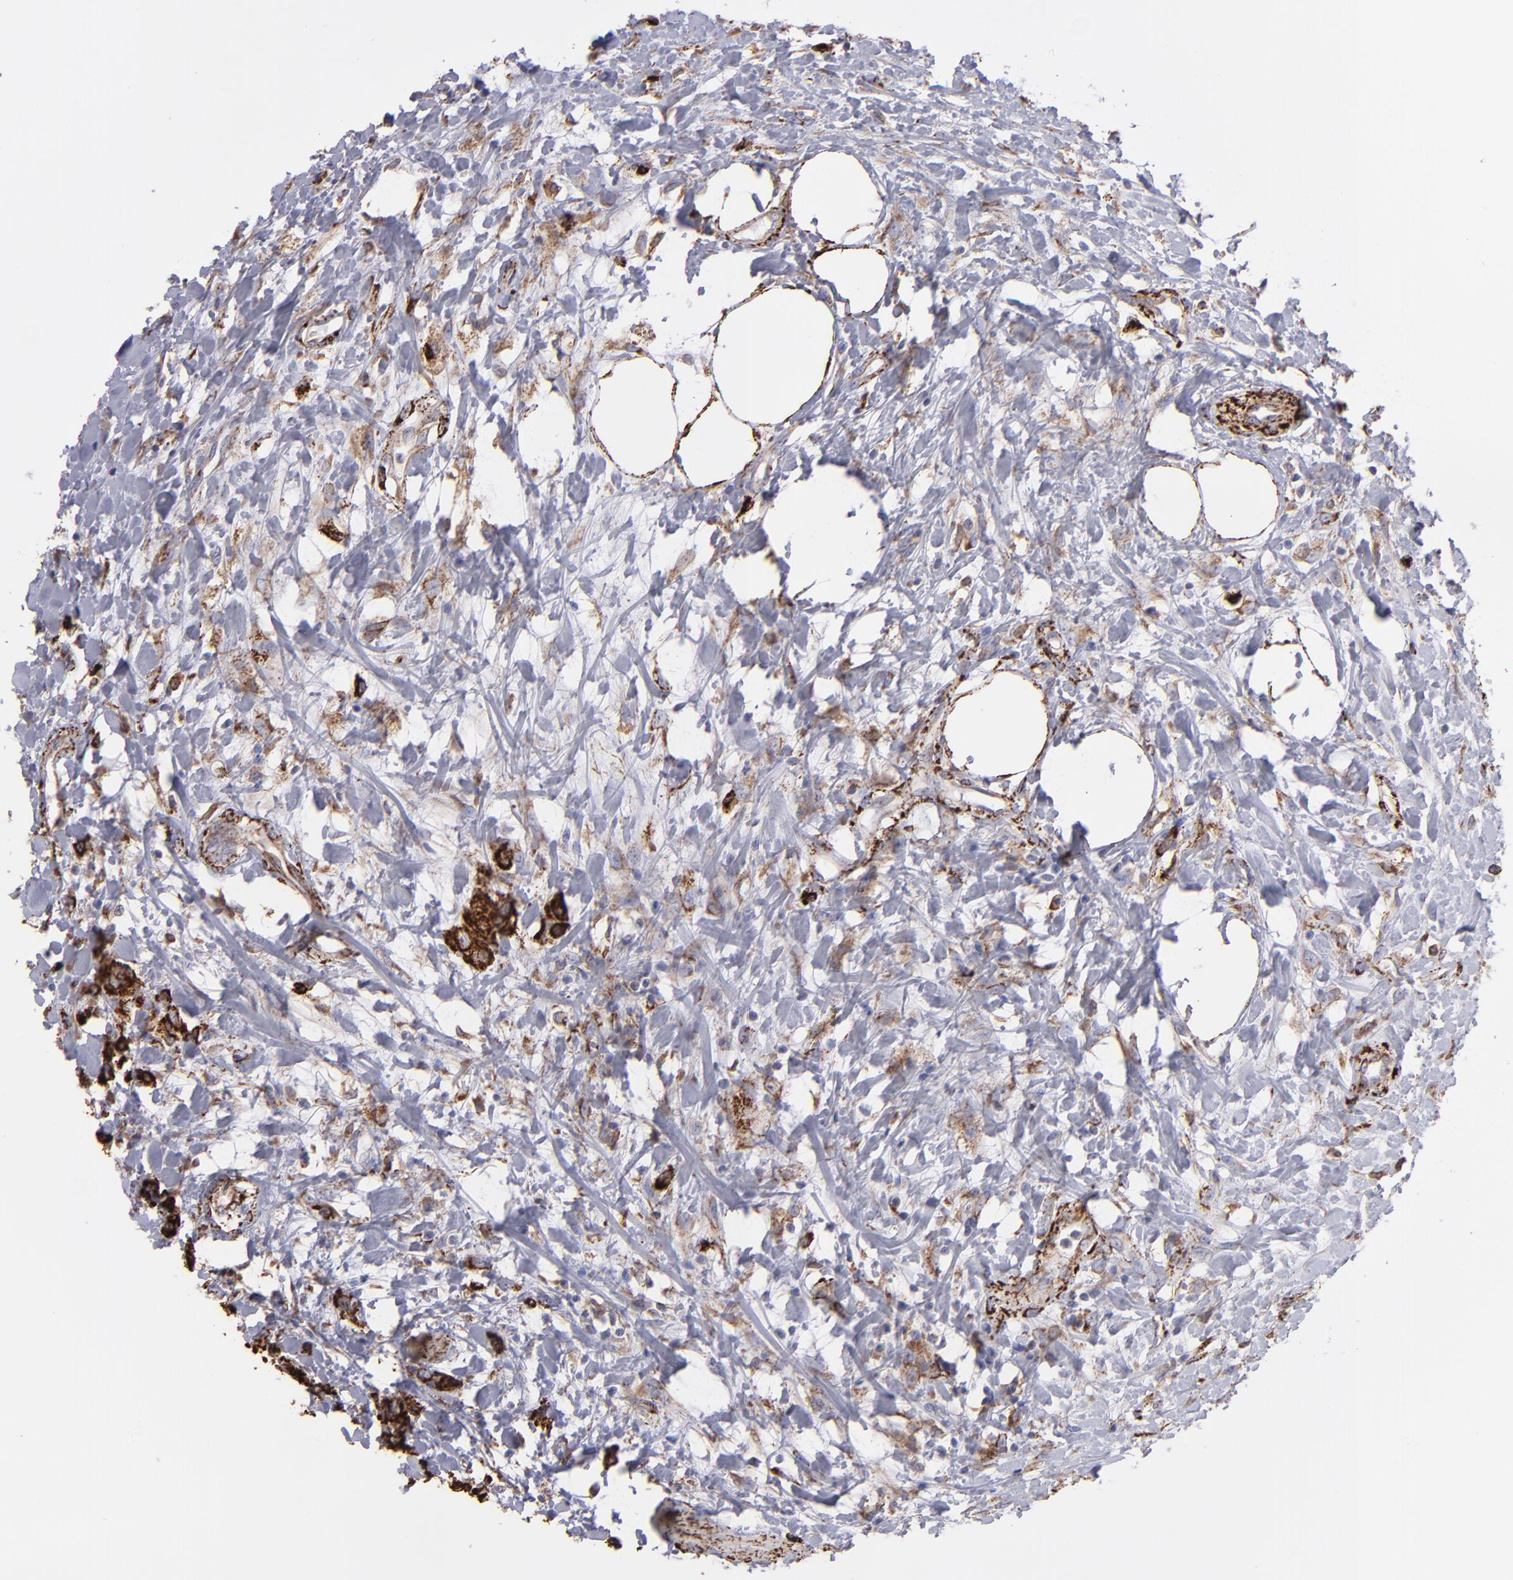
{"staining": {"intensity": "strong", "quantity": ">75%", "location": "cytoplasmic/membranous"}, "tissue": "urothelial cancer", "cell_type": "Tumor cells", "image_type": "cancer", "snomed": [{"axis": "morphology", "description": "Urothelial carcinoma, High grade"}, {"axis": "topography", "description": "Urinary bladder"}], "caption": "This micrograph shows immunohistochemistry staining of urothelial carcinoma (high-grade), with high strong cytoplasmic/membranous staining in about >75% of tumor cells.", "gene": "MAOB", "patient": {"sex": "male", "age": 56}}